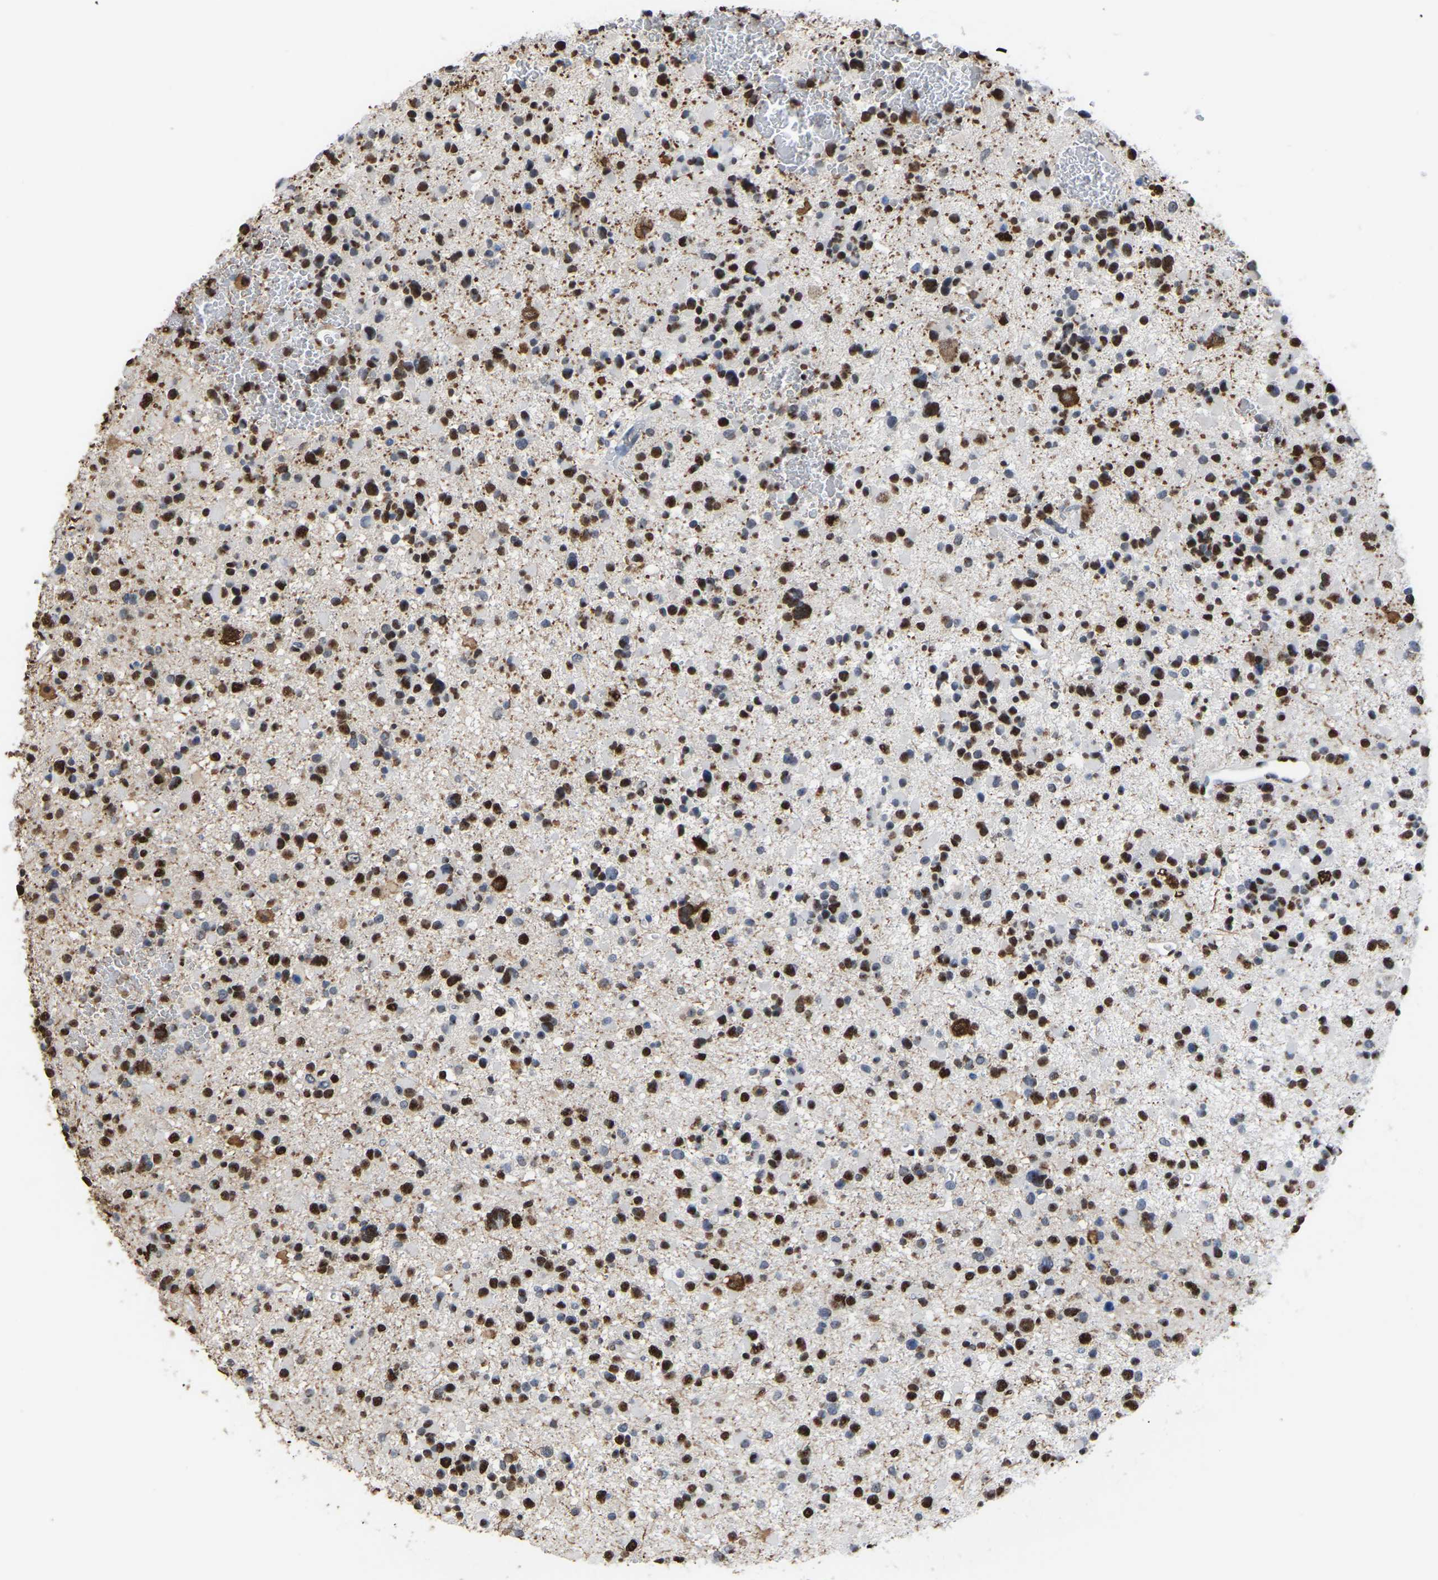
{"staining": {"intensity": "strong", "quantity": "25%-75%", "location": "nuclear"}, "tissue": "glioma", "cell_type": "Tumor cells", "image_type": "cancer", "snomed": [{"axis": "morphology", "description": "Glioma, malignant, Low grade"}, {"axis": "topography", "description": "Brain"}], "caption": "A high-resolution photomicrograph shows immunohistochemistry staining of glioma, which exhibits strong nuclear staining in about 25%-75% of tumor cells. The staining was performed using DAB, with brown indicating positive protein expression. Nuclei are stained blue with hematoxylin.", "gene": "RBL2", "patient": {"sex": "female", "age": 22}}